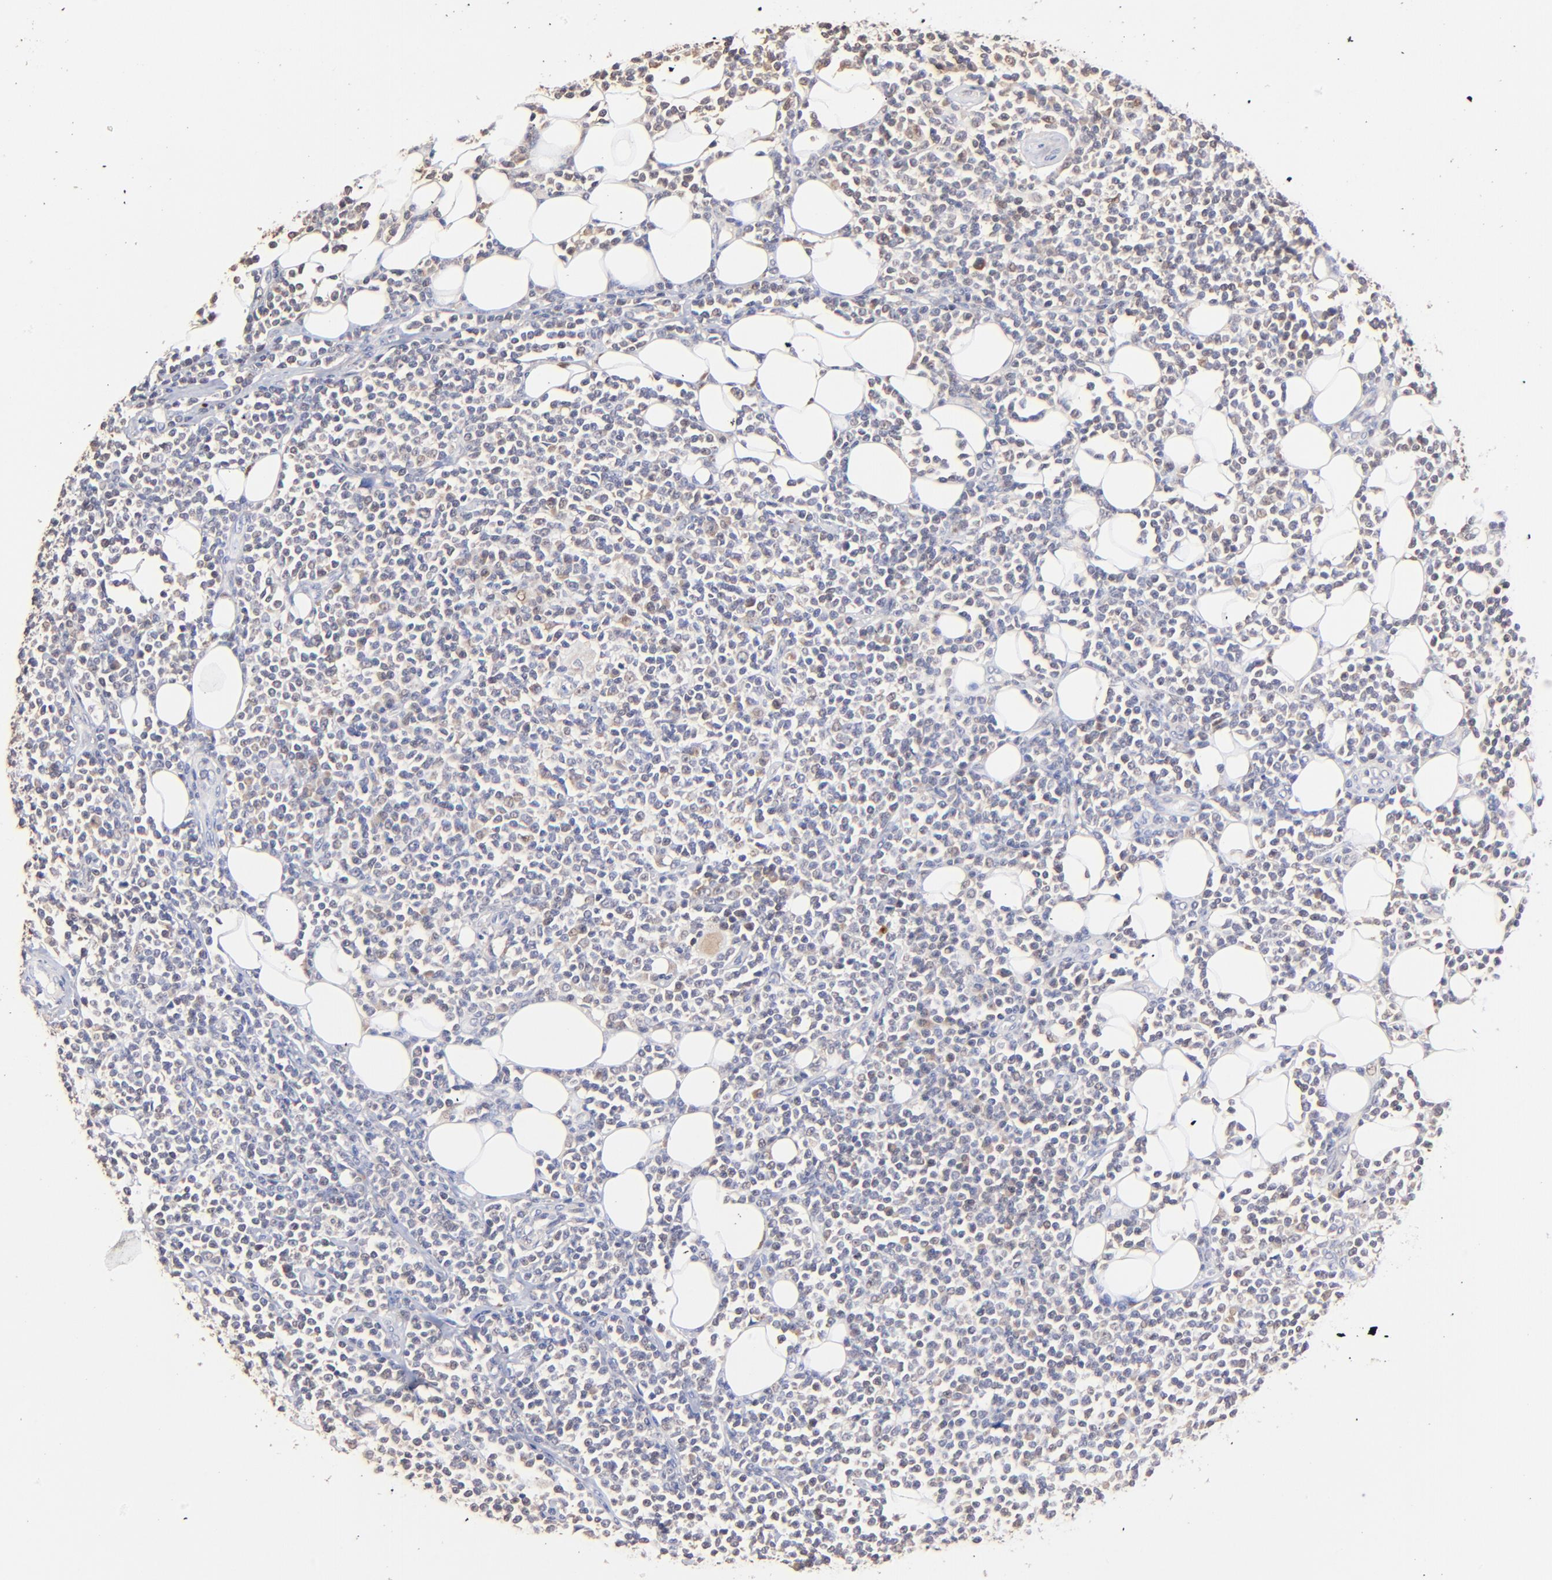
{"staining": {"intensity": "negative", "quantity": "none", "location": "none"}, "tissue": "lymphoma", "cell_type": "Tumor cells", "image_type": "cancer", "snomed": [{"axis": "morphology", "description": "Malignant lymphoma, non-Hodgkin's type, Low grade"}, {"axis": "topography", "description": "Soft tissue"}], "caption": "Tumor cells are negative for protein expression in human malignant lymphoma, non-Hodgkin's type (low-grade).", "gene": "BBOF1", "patient": {"sex": "male", "age": 92}}